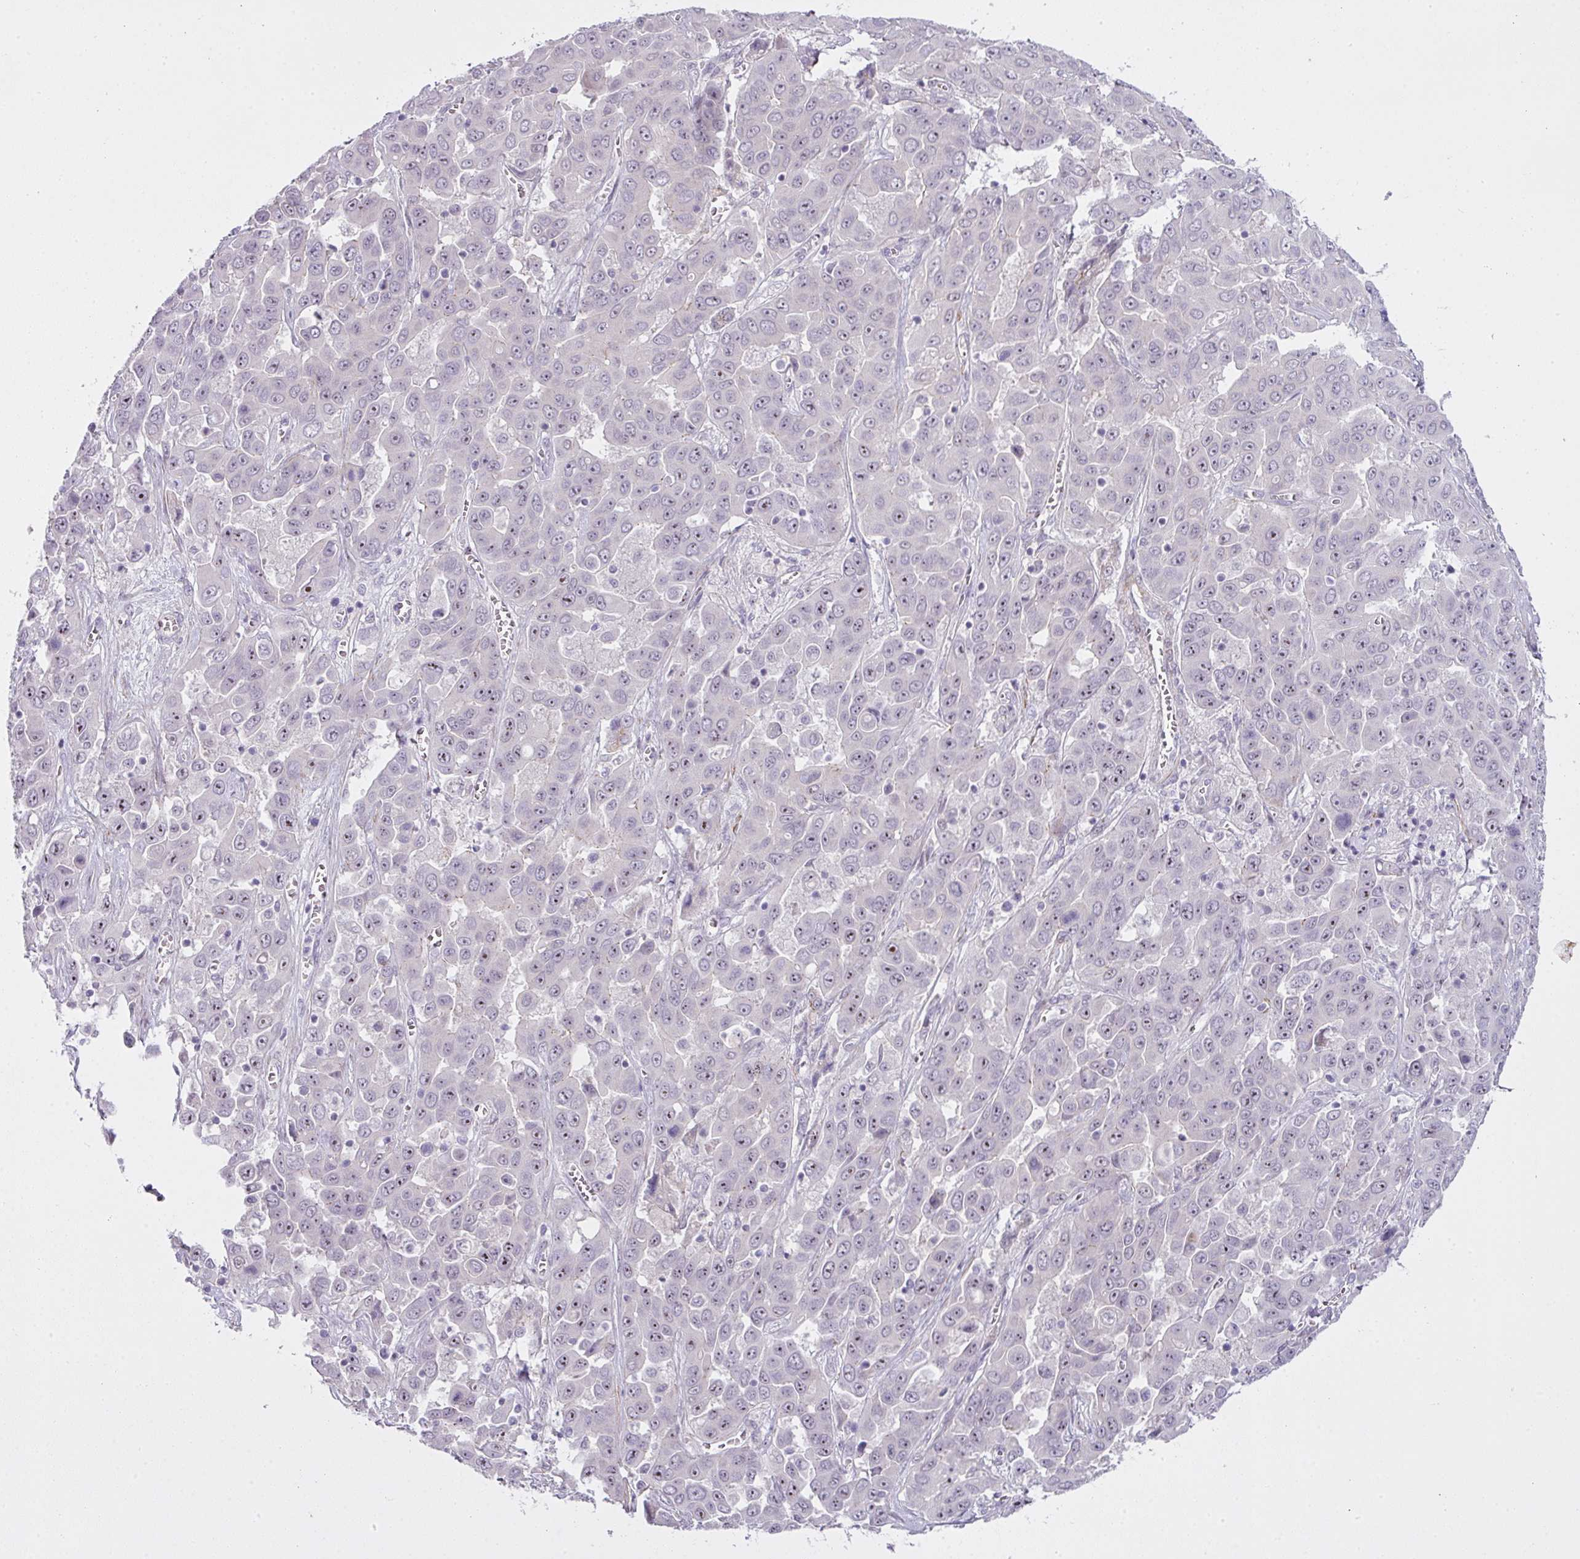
{"staining": {"intensity": "negative", "quantity": "none", "location": "none"}, "tissue": "liver cancer", "cell_type": "Tumor cells", "image_type": "cancer", "snomed": [{"axis": "morphology", "description": "Cholangiocarcinoma"}, {"axis": "topography", "description": "Liver"}], "caption": "Immunohistochemistry micrograph of cholangiocarcinoma (liver) stained for a protein (brown), which exhibits no expression in tumor cells.", "gene": "ZNF688", "patient": {"sex": "female", "age": 52}}